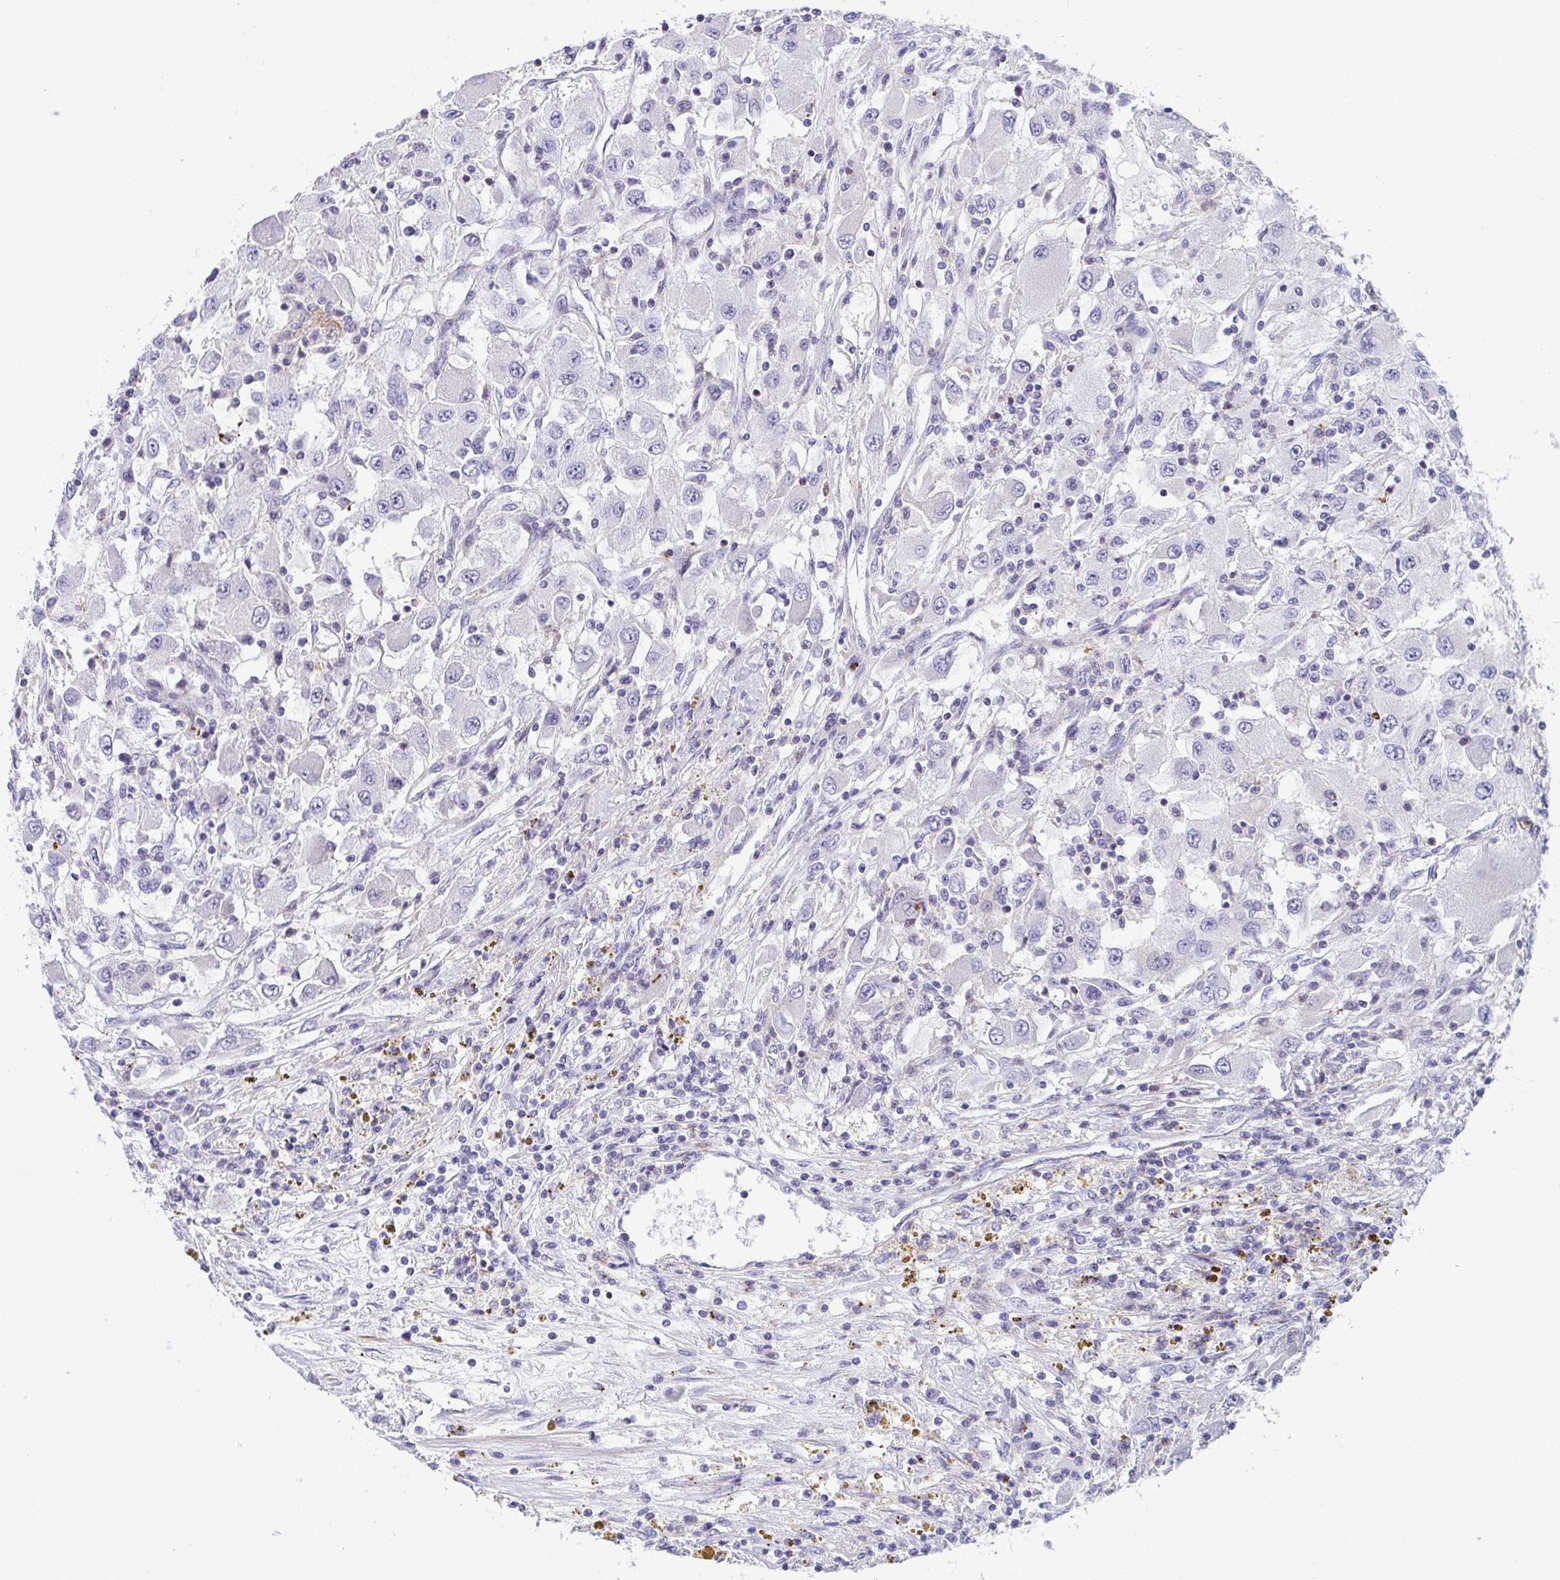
{"staining": {"intensity": "negative", "quantity": "none", "location": "none"}, "tissue": "renal cancer", "cell_type": "Tumor cells", "image_type": "cancer", "snomed": [{"axis": "morphology", "description": "Adenocarcinoma, NOS"}, {"axis": "topography", "description": "Kidney"}], "caption": "IHC image of neoplastic tissue: adenocarcinoma (renal) stained with DAB (3,3'-diaminobenzidine) displays no significant protein staining in tumor cells.", "gene": "WDR72", "patient": {"sex": "female", "age": 67}}